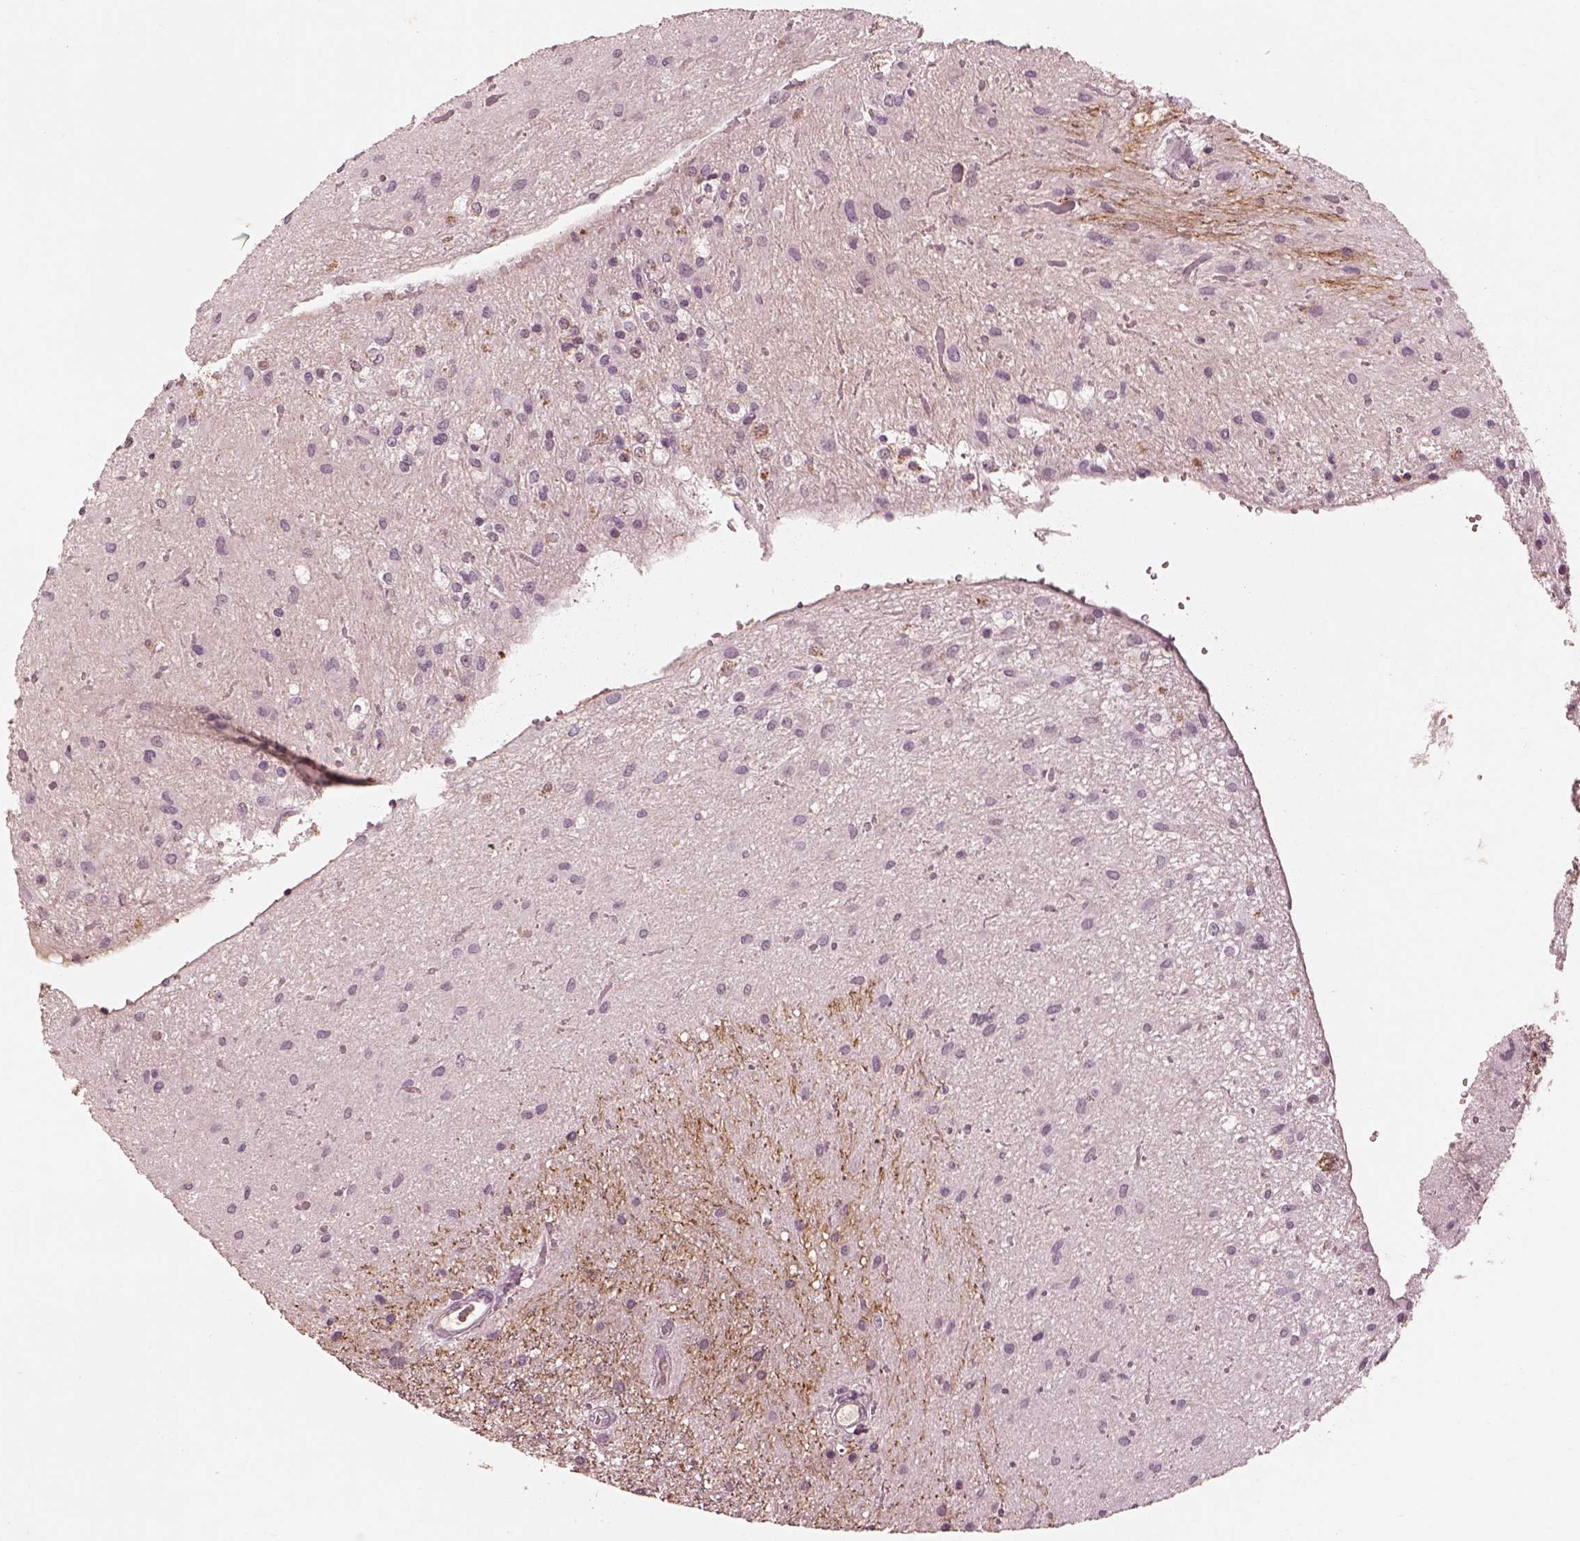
{"staining": {"intensity": "negative", "quantity": "none", "location": "none"}, "tissue": "glioma", "cell_type": "Tumor cells", "image_type": "cancer", "snomed": [{"axis": "morphology", "description": "Glioma, malignant, Low grade"}, {"axis": "topography", "description": "Cerebellum"}], "caption": "This is a histopathology image of IHC staining of malignant glioma (low-grade), which shows no positivity in tumor cells.", "gene": "KCNA2", "patient": {"sex": "female", "age": 14}}